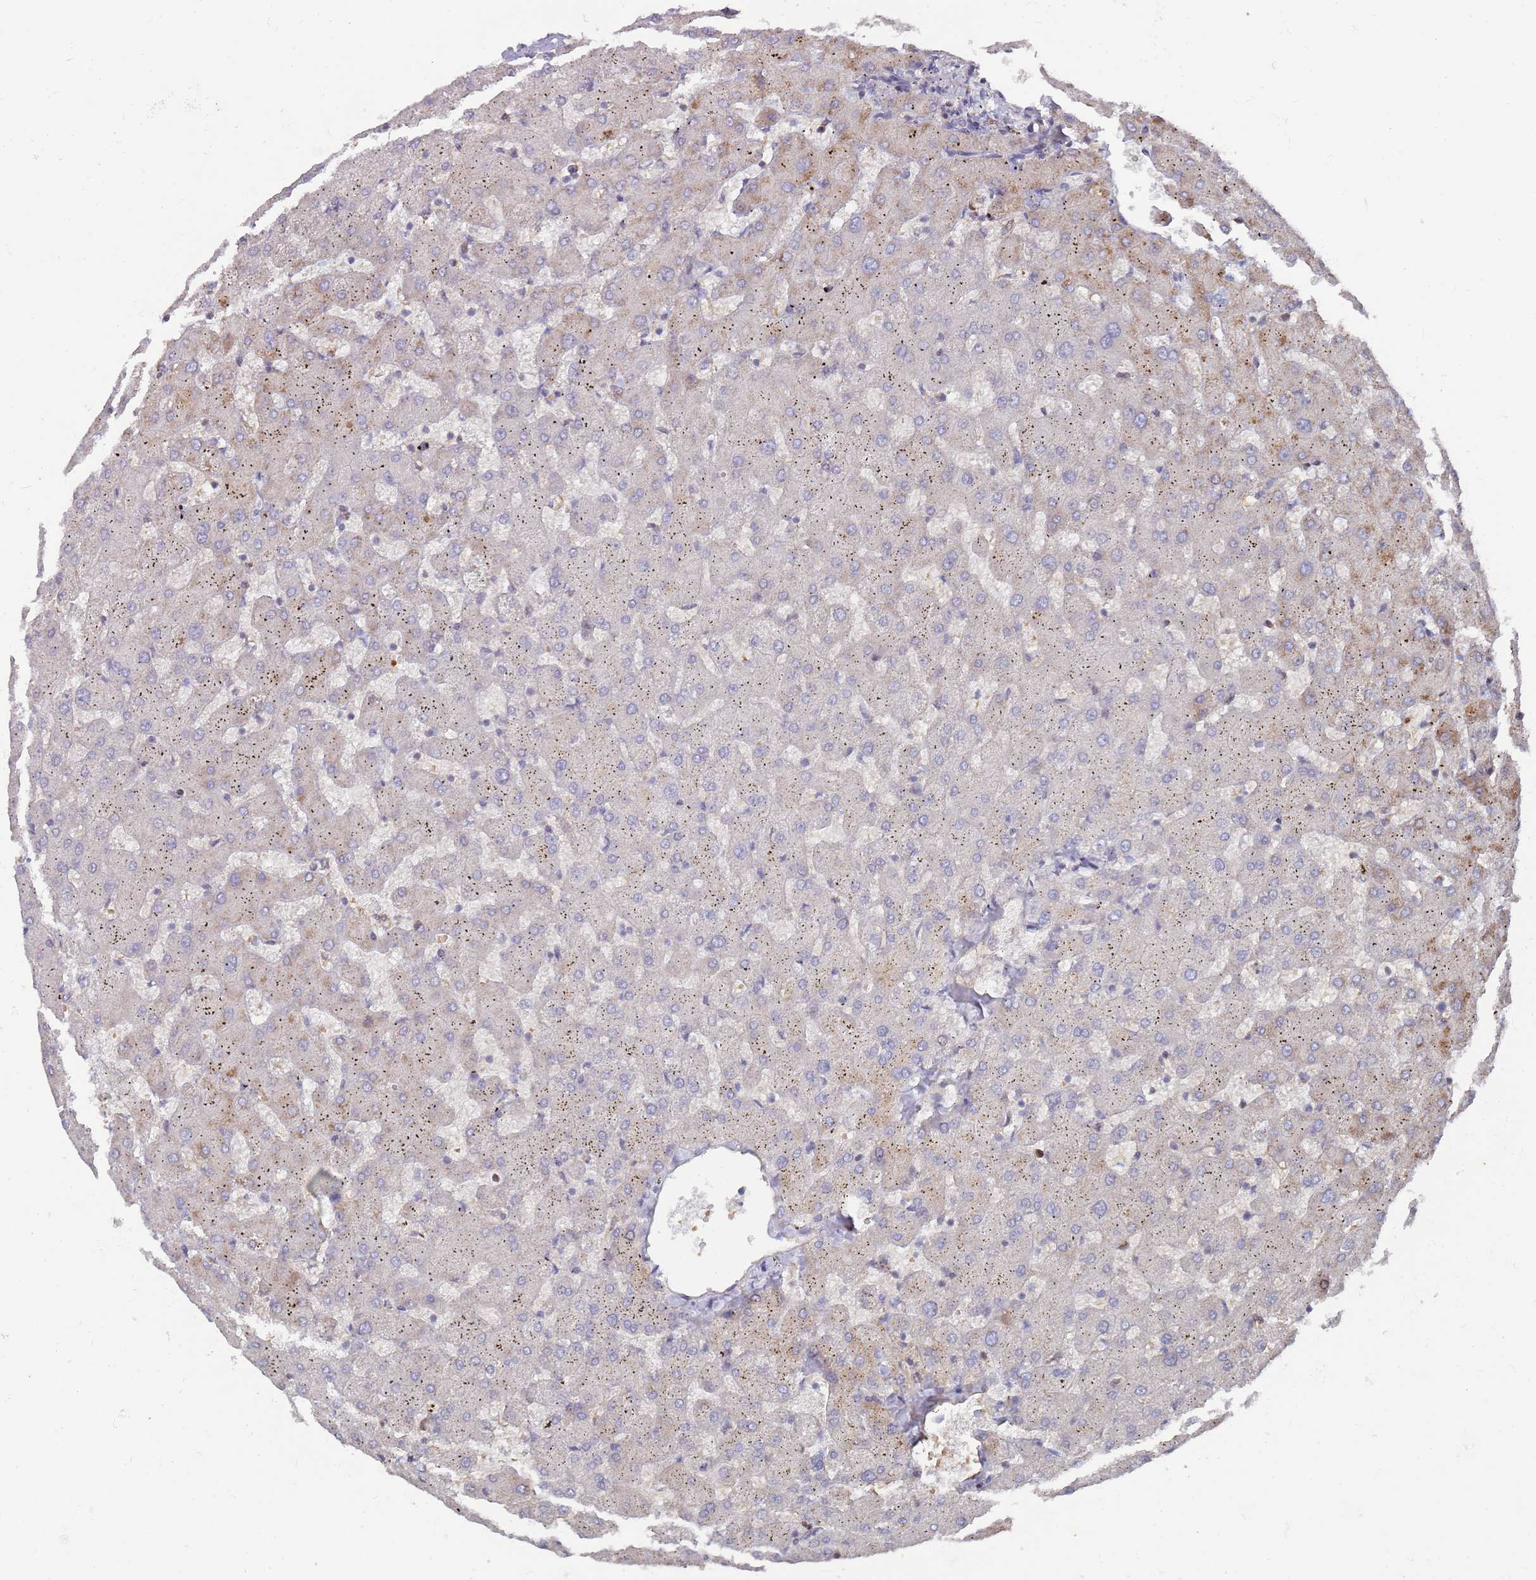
{"staining": {"intensity": "negative", "quantity": "none", "location": "none"}, "tissue": "liver", "cell_type": "Cholangiocytes", "image_type": "normal", "snomed": [{"axis": "morphology", "description": "Normal tissue, NOS"}, {"axis": "topography", "description": "Liver"}], "caption": "Immunohistochemistry (IHC) of benign liver exhibits no positivity in cholangiocytes. The staining was performed using DAB (3,3'-diaminobenzidine) to visualize the protein expression in brown, while the nuclei were stained in blue with hematoxylin (Magnification: 20x).", "gene": "LACC1", "patient": {"sex": "female", "age": 63}}